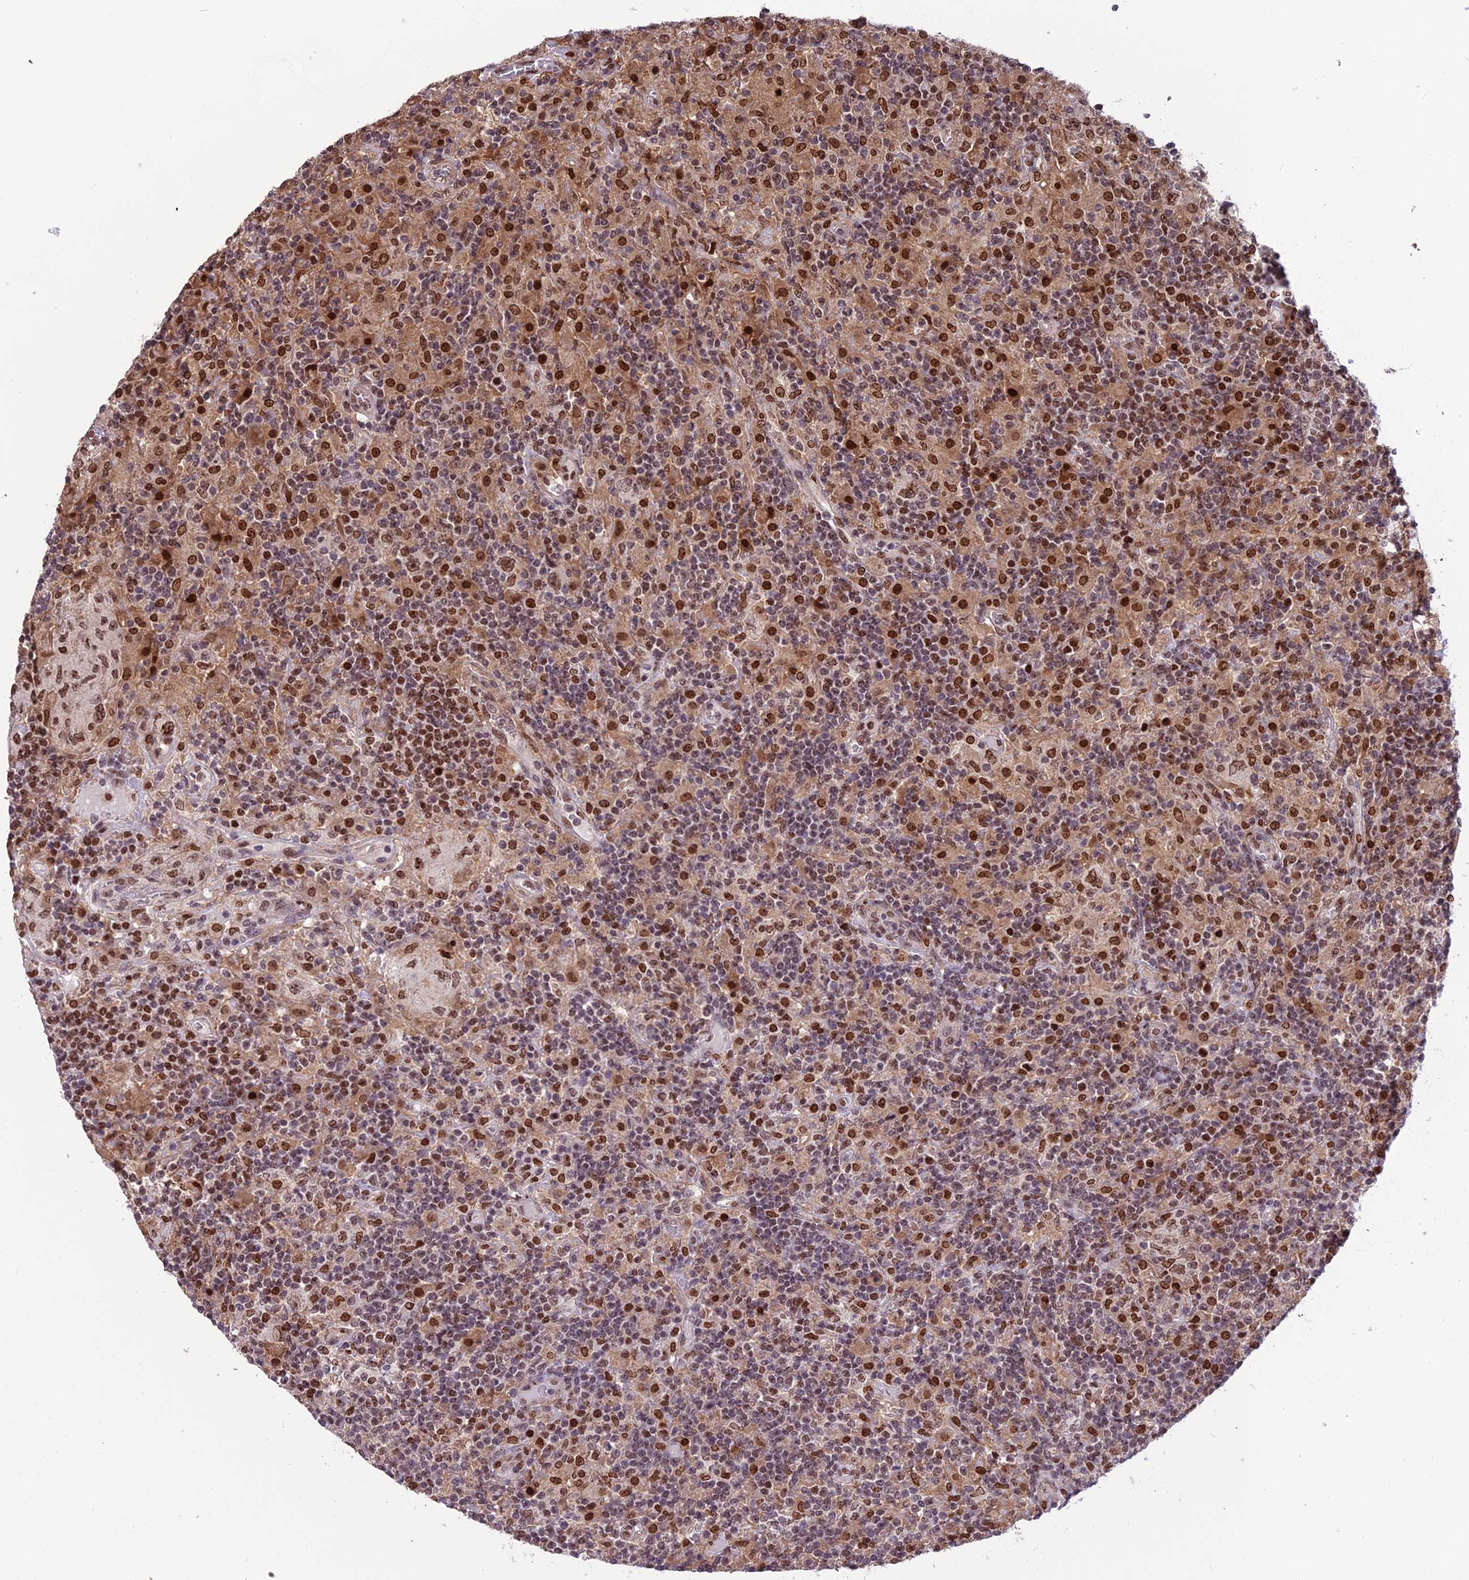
{"staining": {"intensity": "moderate", "quantity": ">75%", "location": "nuclear"}, "tissue": "lymphoma", "cell_type": "Tumor cells", "image_type": "cancer", "snomed": [{"axis": "morphology", "description": "Hodgkin's disease, NOS"}, {"axis": "topography", "description": "Lymph node"}], "caption": "Moderate nuclear expression is seen in about >75% of tumor cells in Hodgkin's disease.", "gene": "MIS12", "patient": {"sex": "male", "age": 70}}